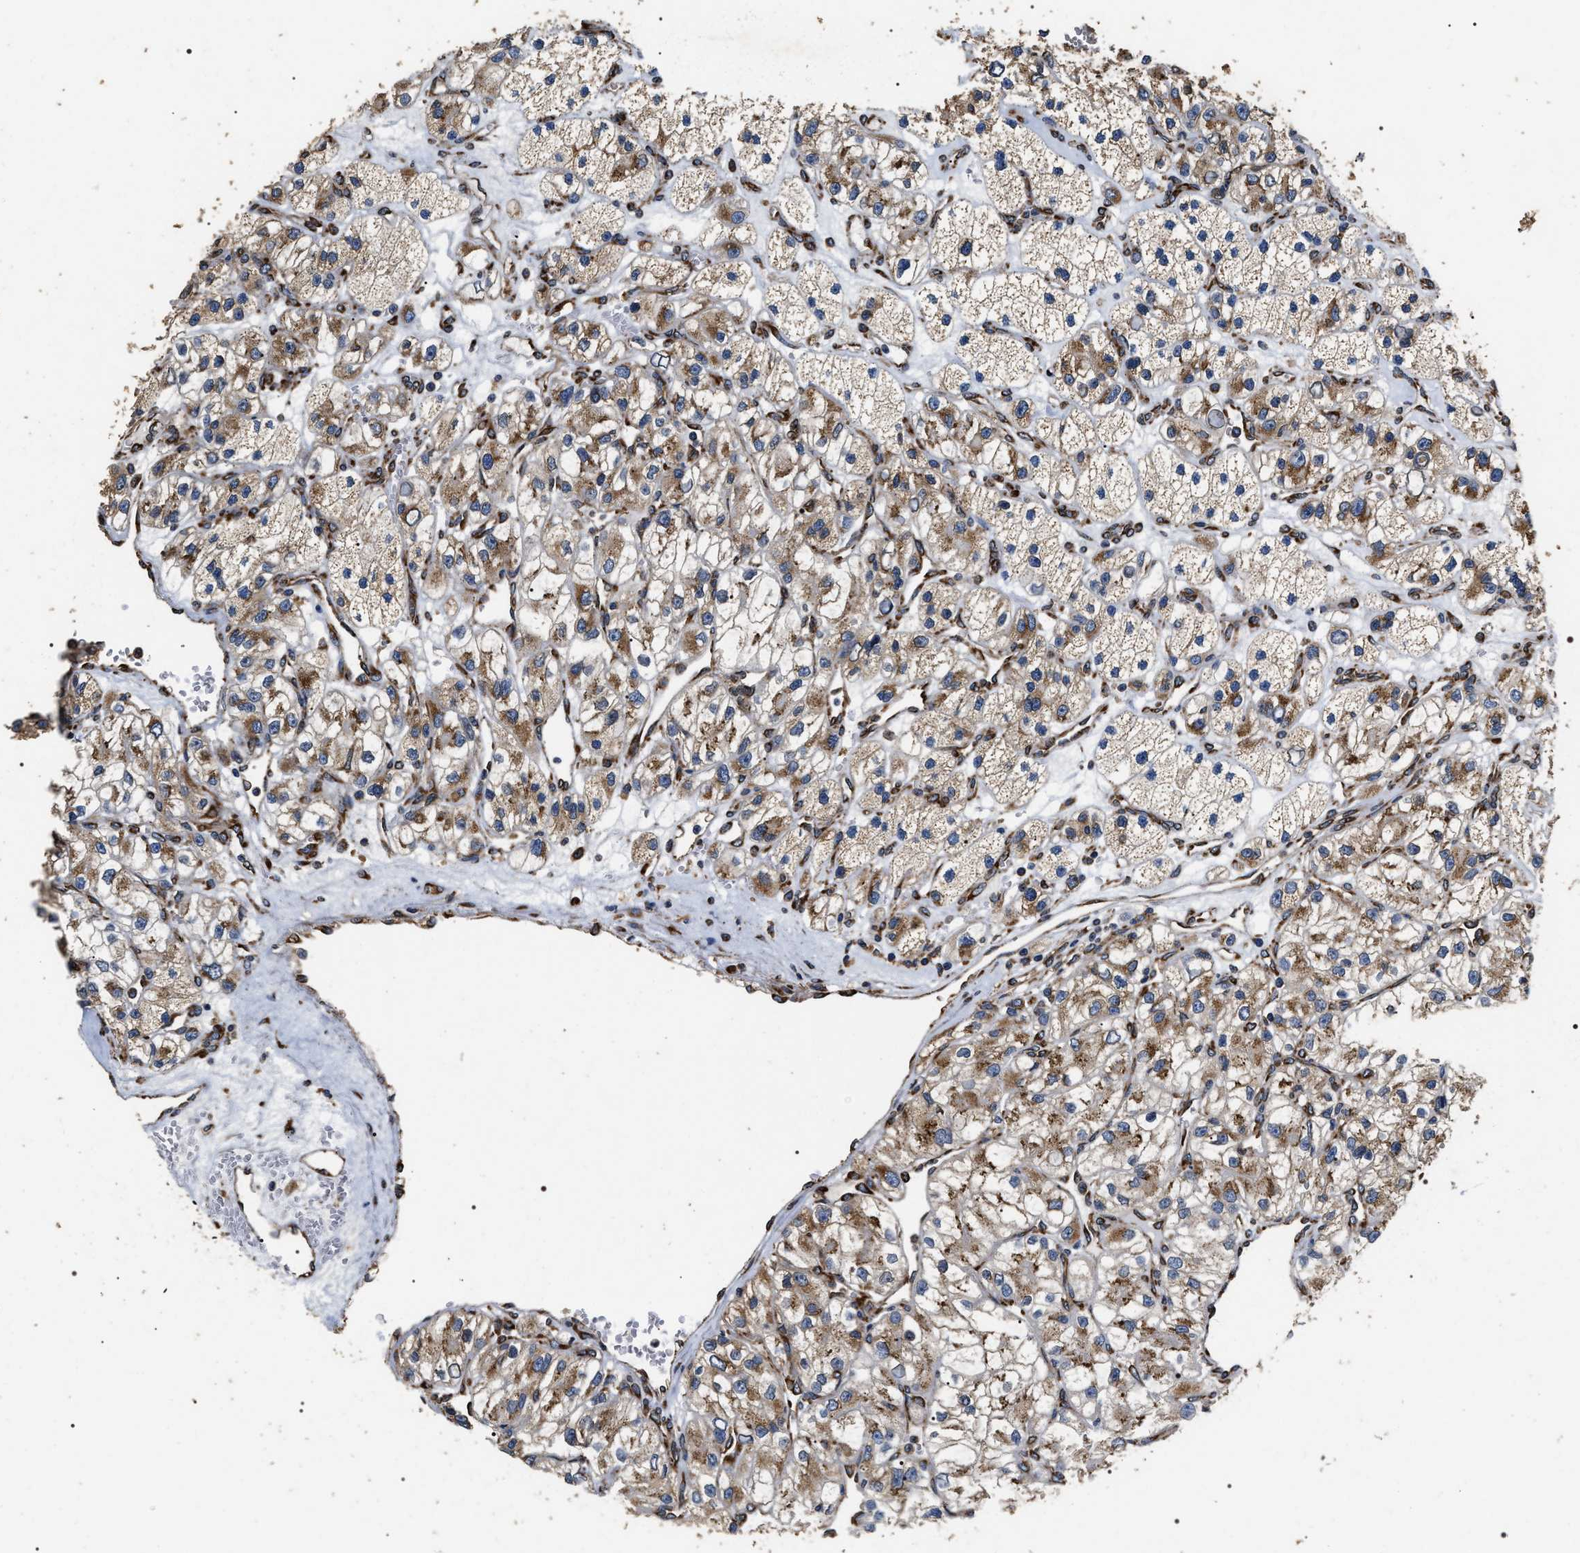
{"staining": {"intensity": "moderate", "quantity": "25%-75%", "location": "cytoplasmic/membranous"}, "tissue": "renal cancer", "cell_type": "Tumor cells", "image_type": "cancer", "snomed": [{"axis": "morphology", "description": "Adenocarcinoma, NOS"}, {"axis": "topography", "description": "Kidney"}], "caption": "A brown stain labels moderate cytoplasmic/membranous positivity of a protein in human renal cancer (adenocarcinoma) tumor cells.", "gene": "KTN1", "patient": {"sex": "female", "age": 57}}